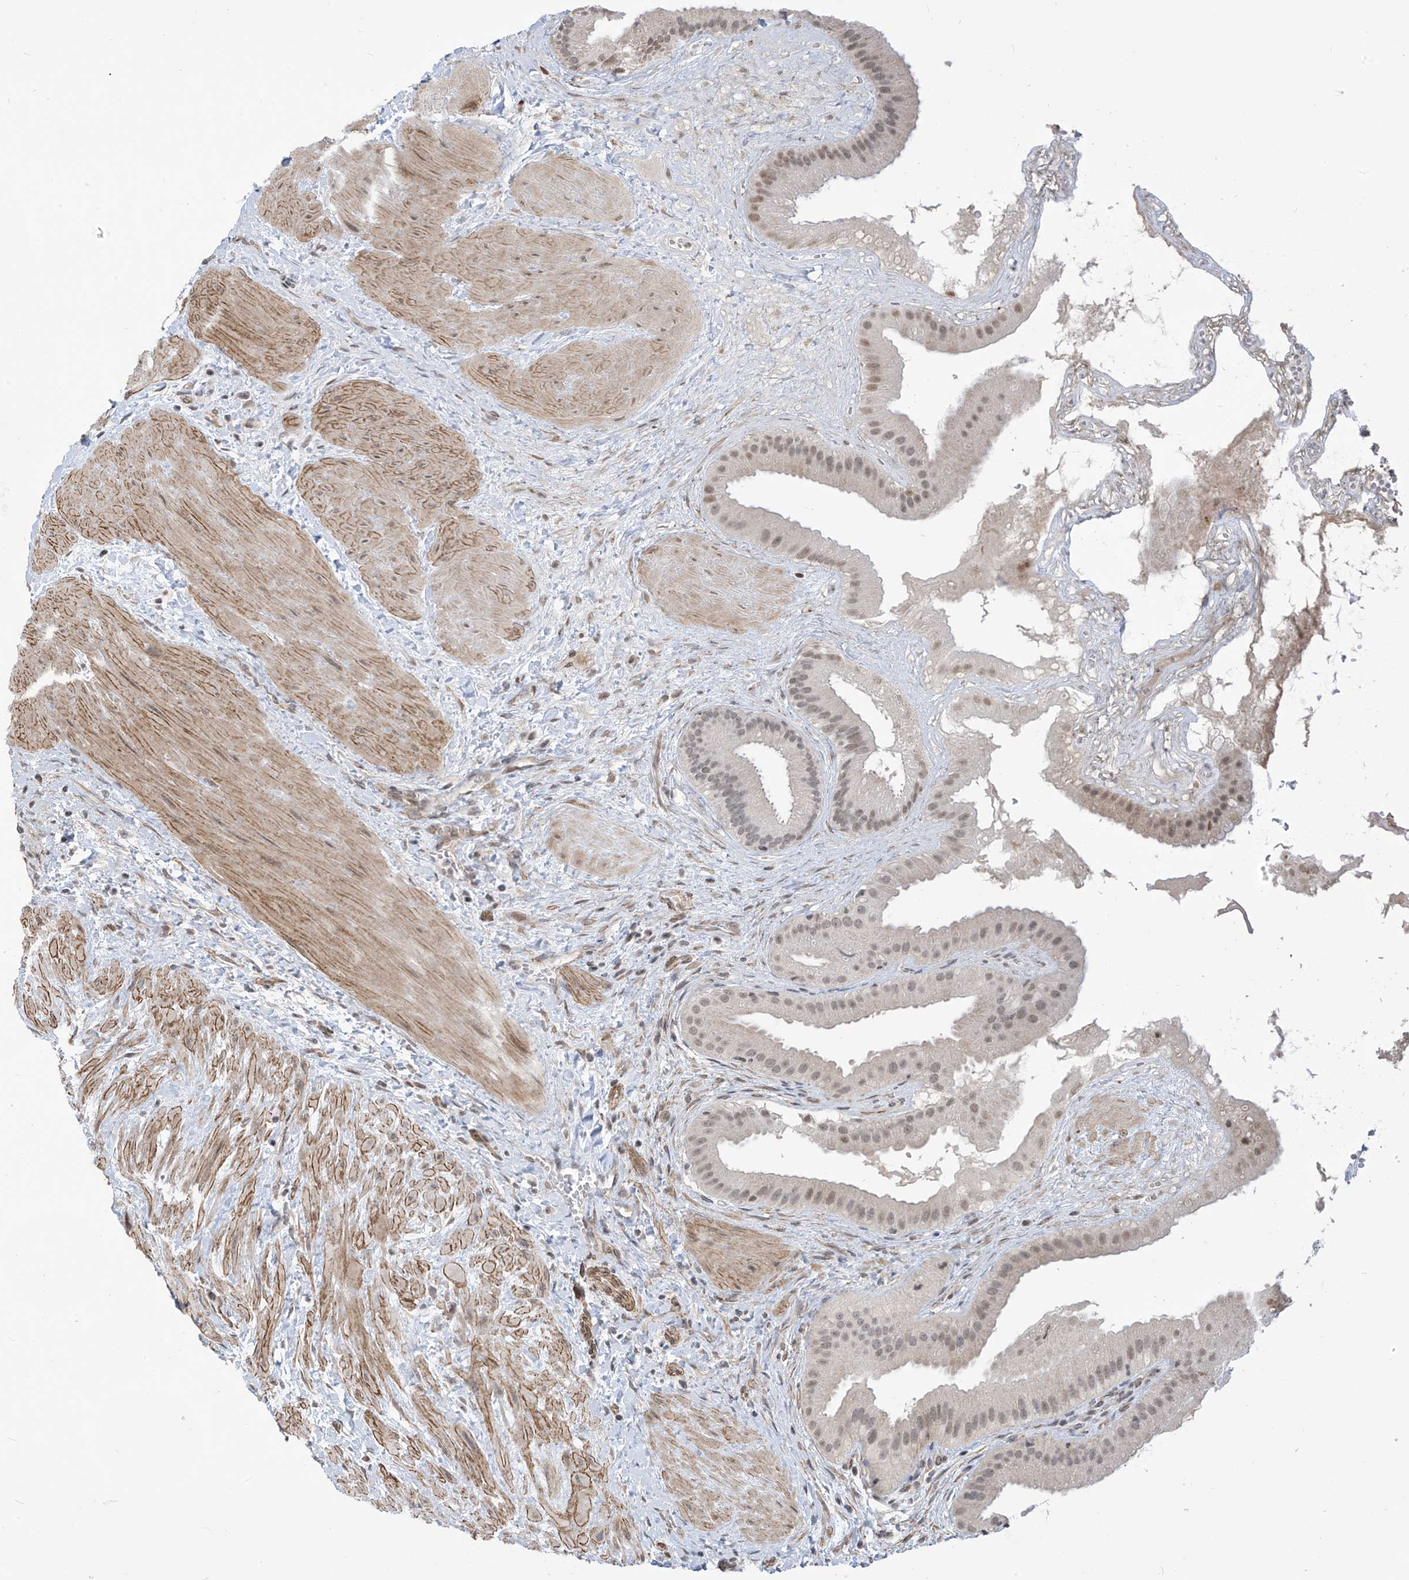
{"staining": {"intensity": "moderate", "quantity": "25%-75%", "location": "nuclear"}, "tissue": "gallbladder", "cell_type": "Glandular cells", "image_type": "normal", "snomed": [{"axis": "morphology", "description": "Normal tissue, NOS"}, {"axis": "topography", "description": "Gallbladder"}], "caption": "DAB immunohistochemical staining of normal human gallbladder exhibits moderate nuclear protein positivity in about 25%-75% of glandular cells.", "gene": "METAP1D", "patient": {"sex": "male", "age": 55}}